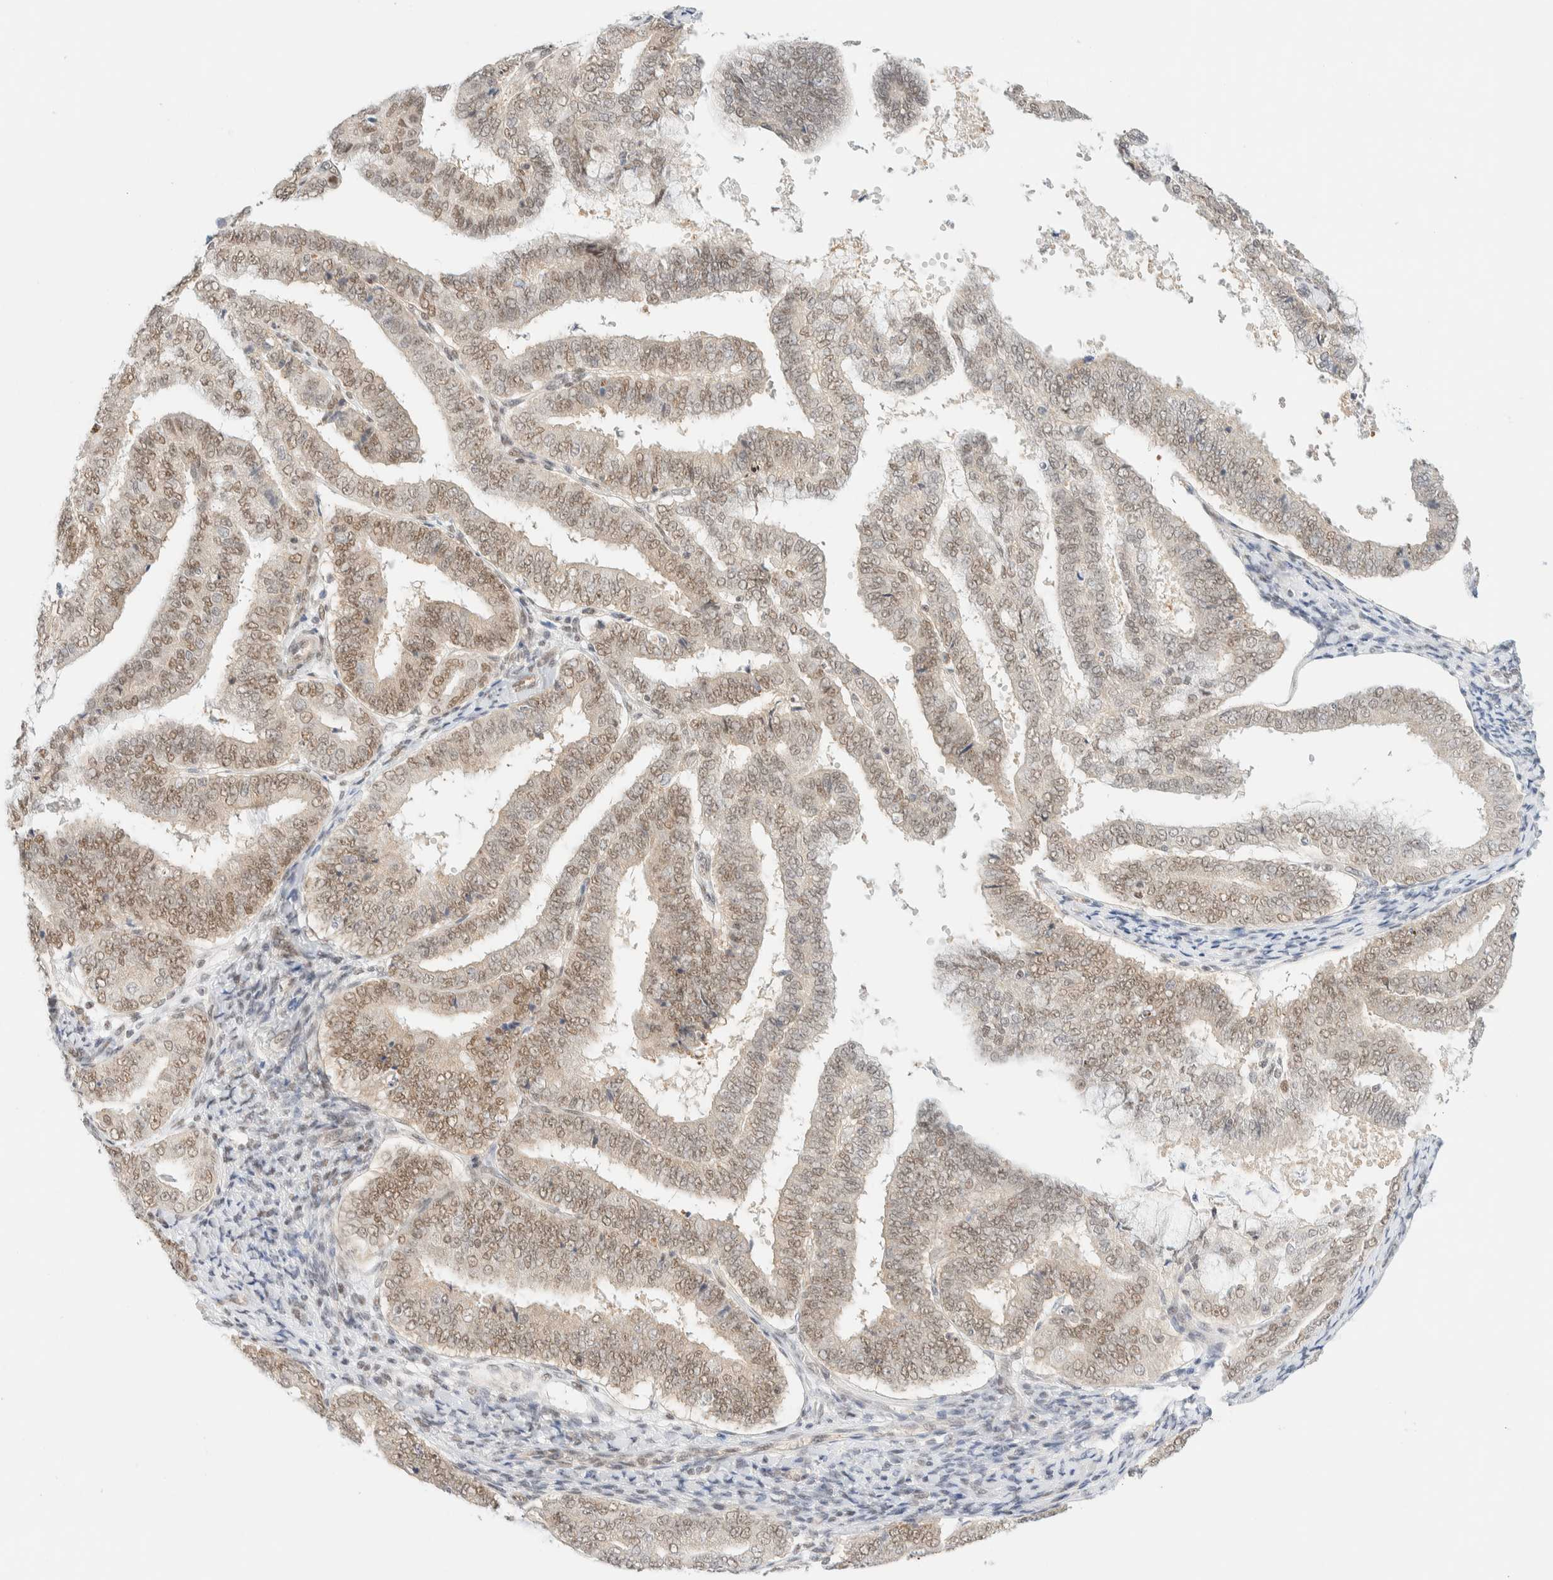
{"staining": {"intensity": "weak", "quantity": ">75%", "location": "nuclear"}, "tissue": "endometrial cancer", "cell_type": "Tumor cells", "image_type": "cancer", "snomed": [{"axis": "morphology", "description": "Adenocarcinoma, NOS"}, {"axis": "topography", "description": "Endometrium"}], "caption": "Protein expression analysis of human endometrial adenocarcinoma reveals weak nuclear positivity in about >75% of tumor cells. (DAB IHC with brightfield microscopy, high magnification).", "gene": "PYGO2", "patient": {"sex": "female", "age": 63}}